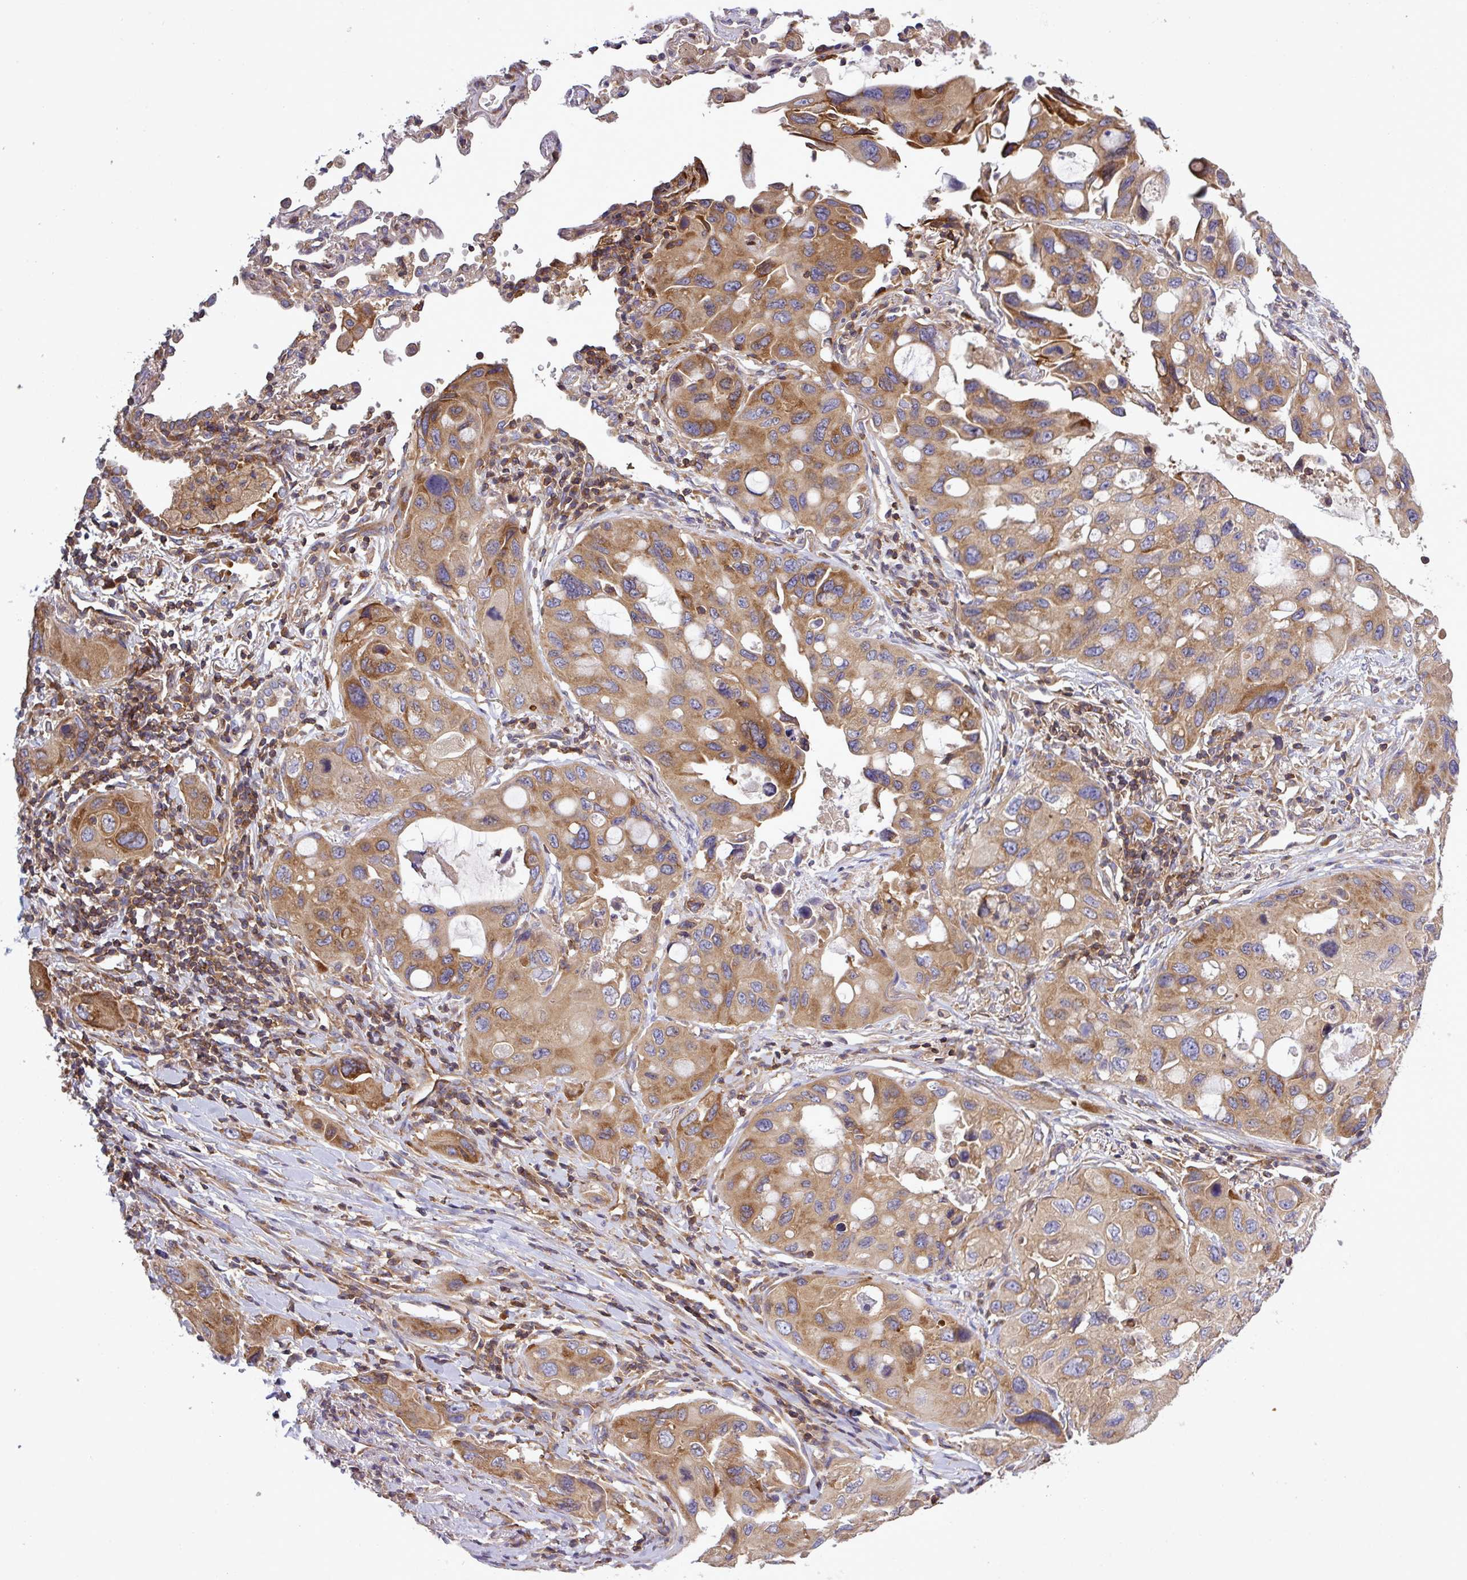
{"staining": {"intensity": "moderate", "quantity": ">75%", "location": "cytoplasmic/membranous"}, "tissue": "lung cancer", "cell_type": "Tumor cells", "image_type": "cancer", "snomed": [{"axis": "morphology", "description": "Squamous cell carcinoma, NOS"}, {"axis": "topography", "description": "Lung"}], "caption": "Human lung cancer stained with a protein marker shows moderate staining in tumor cells.", "gene": "LRRC74B", "patient": {"sex": "female", "age": 73}}